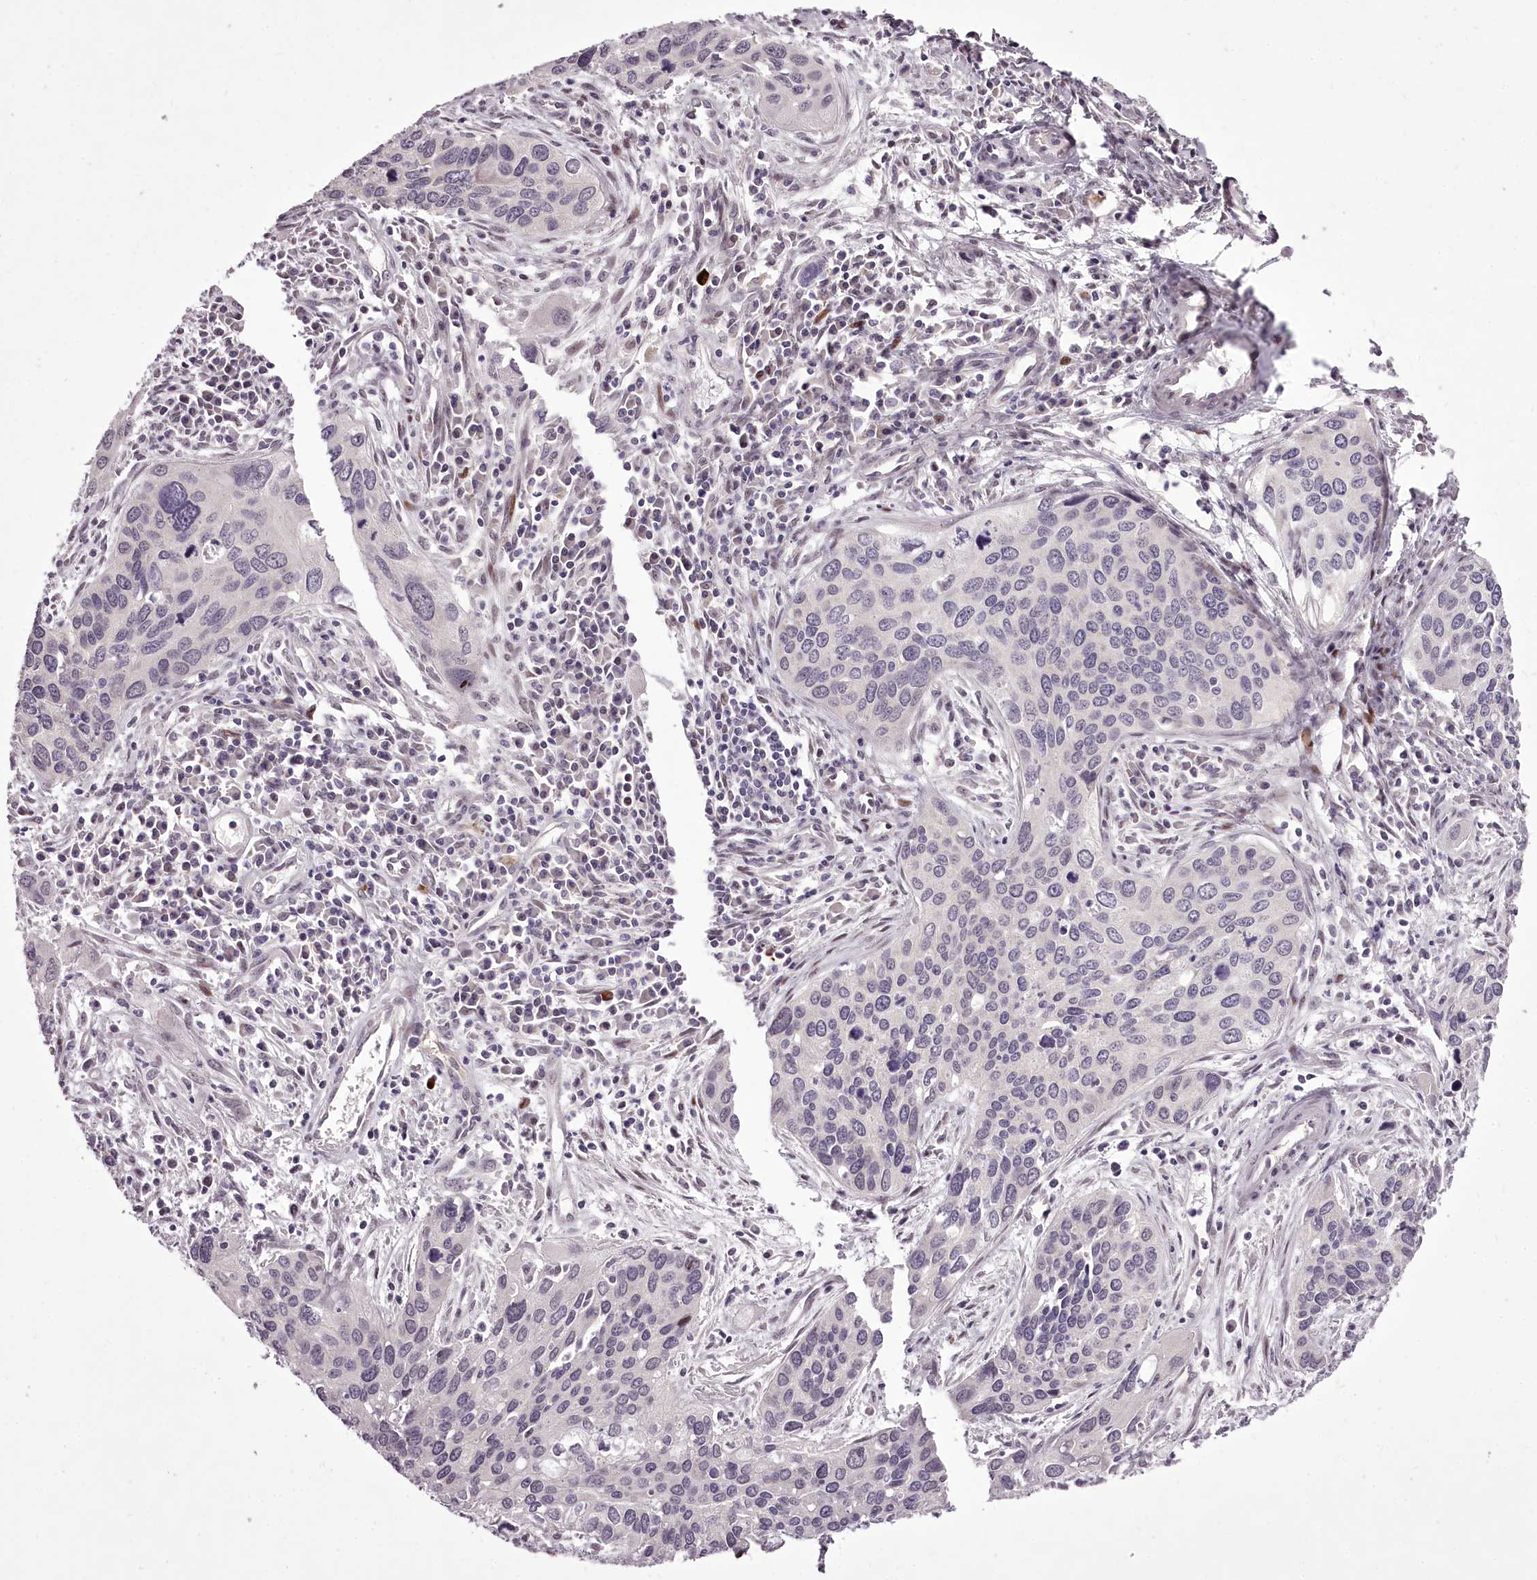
{"staining": {"intensity": "weak", "quantity": "<25%", "location": "nuclear"}, "tissue": "cervical cancer", "cell_type": "Tumor cells", "image_type": "cancer", "snomed": [{"axis": "morphology", "description": "Squamous cell carcinoma, NOS"}, {"axis": "topography", "description": "Cervix"}], "caption": "Immunohistochemistry photomicrograph of cervical cancer stained for a protein (brown), which reveals no positivity in tumor cells.", "gene": "C1orf56", "patient": {"sex": "female", "age": 55}}